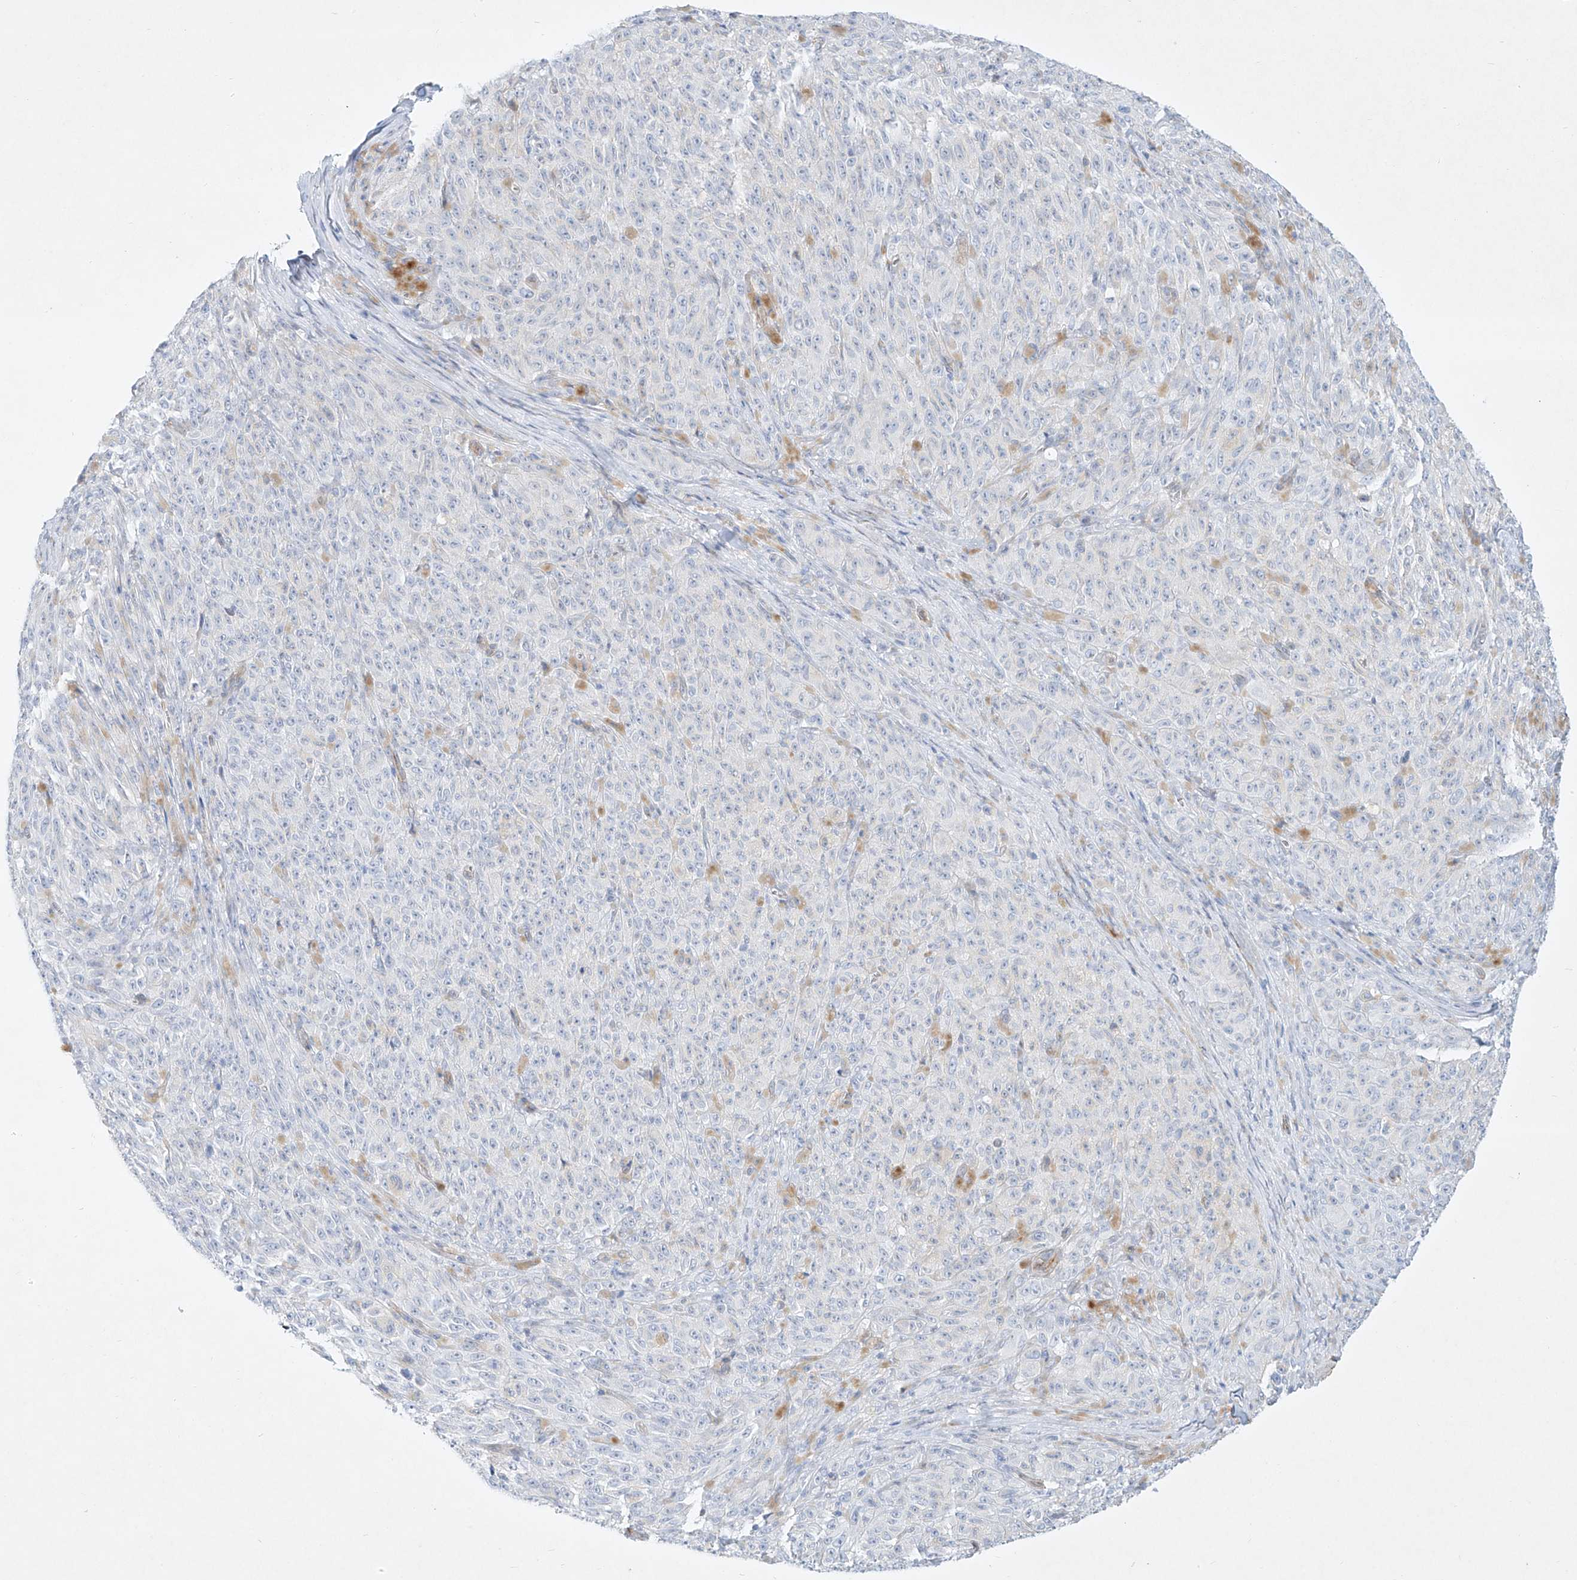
{"staining": {"intensity": "negative", "quantity": "none", "location": "none"}, "tissue": "melanoma", "cell_type": "Tumor cells", "image_type": "cancer", "snomed": [{"axis": "morphology", "description": "Malignant melanoma, NOS"}, {"axis": "topography", "description": "Skin"}], "caption": "Immunohistochemistry (IHC) of human malignant melanoma exhibits no expression in tumor cells.", "gene": "REEP2", "patient": {"sex": "female", "age": 82}}